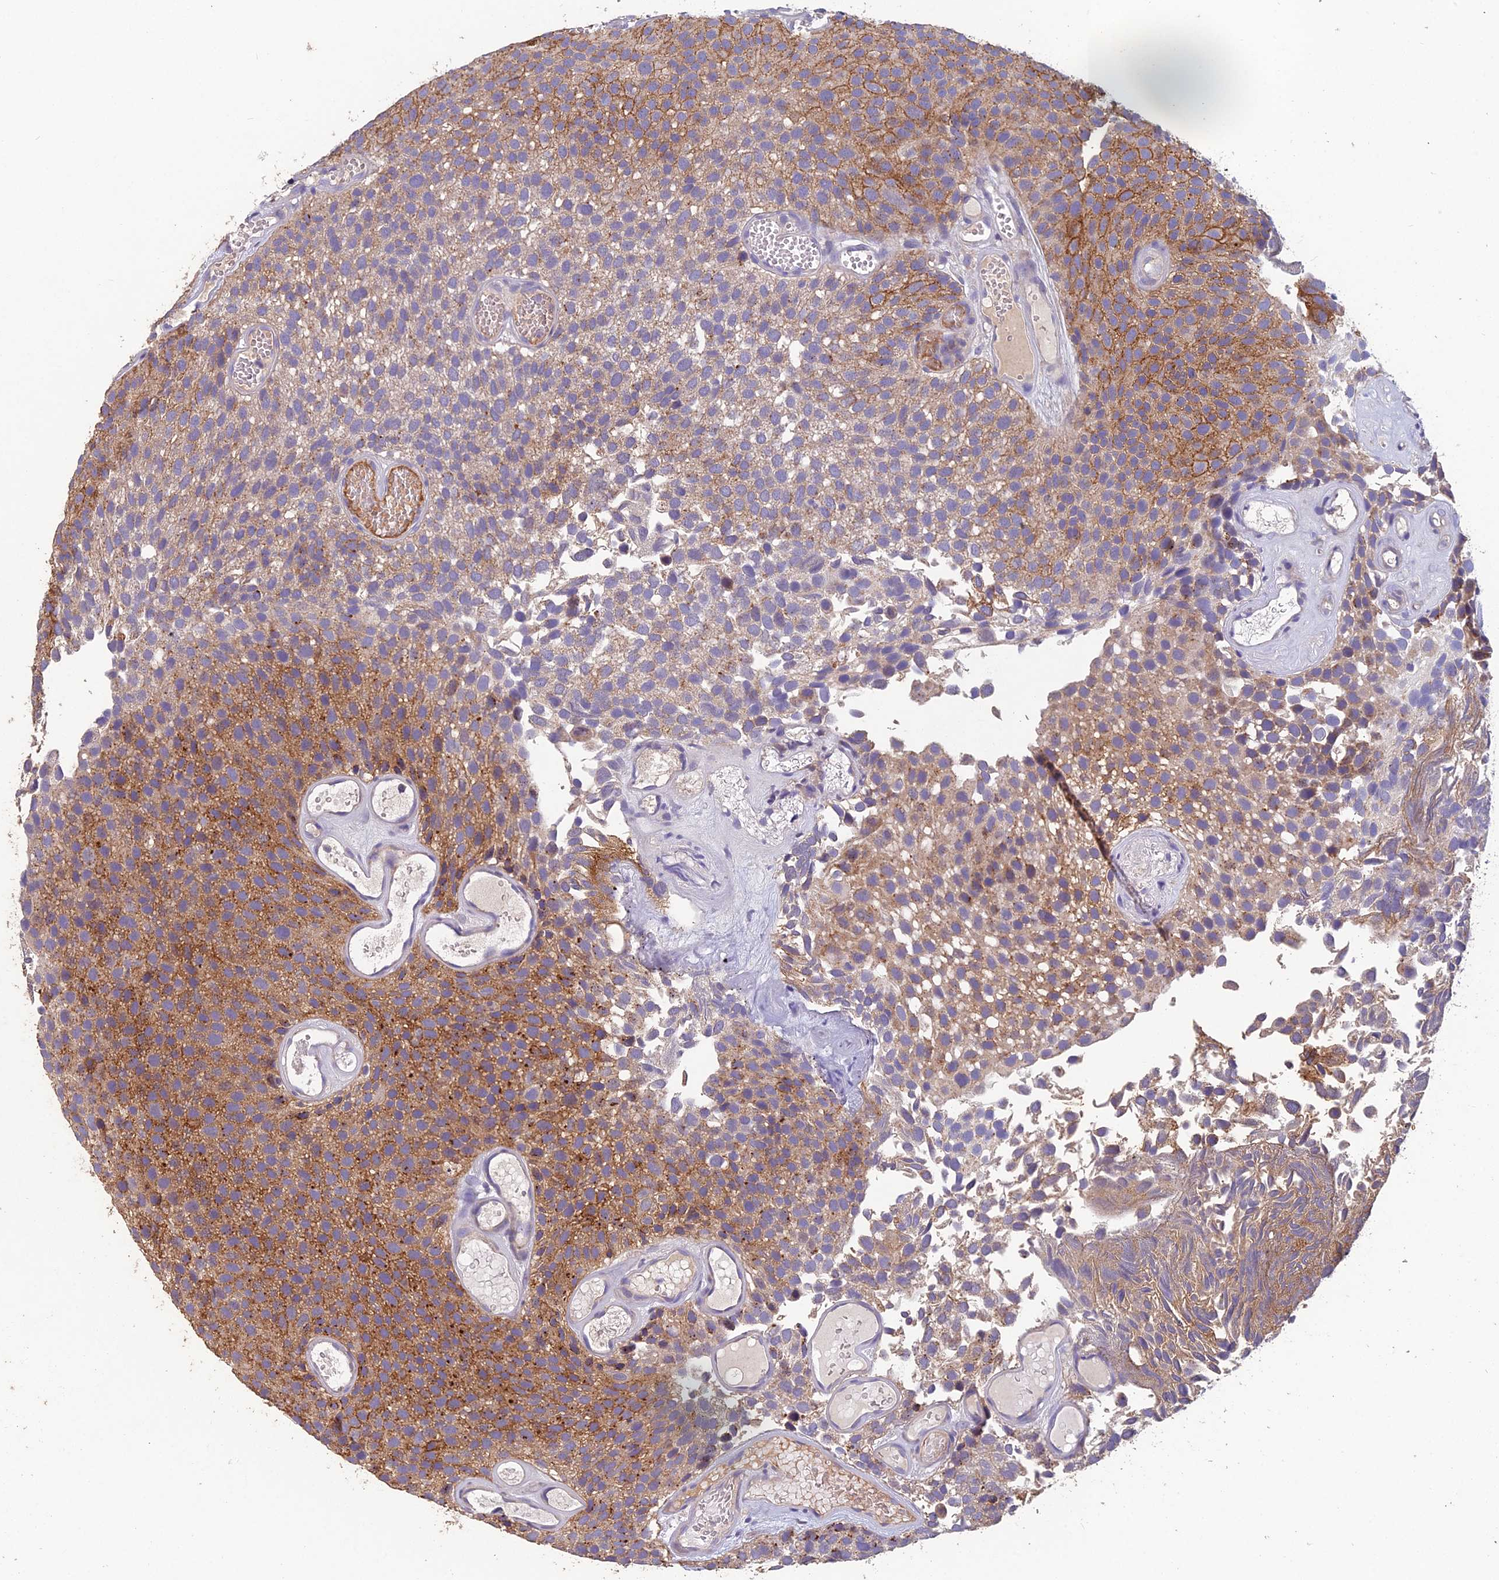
{"staining": {"intensity": "moderate", "quantity": "25%-75%", "location": "cytoplasmic/membranous"}, "tissue": "urothelial cancer", "cell_type": "Tumor cells", "image_type": "cancer", "snomed": [{"axis": "morphology", "description": "Urothelial carcinoma, Low grade"}, {"axis": "topography", "description": "Urinary bladder"}], "caption": "DAB (3,3'-diaminobenzidine) immunohistochemical staining of urothelial carcinoma (low-grade) displays moderate cytoplasmic/membranous protein expression in about 25%-75% of tumor cells. (DAB IHC with brightfield microscopy, high magnification).", "gene": "CEACAM16", "patient": {"sex": "male", "age": 89}}